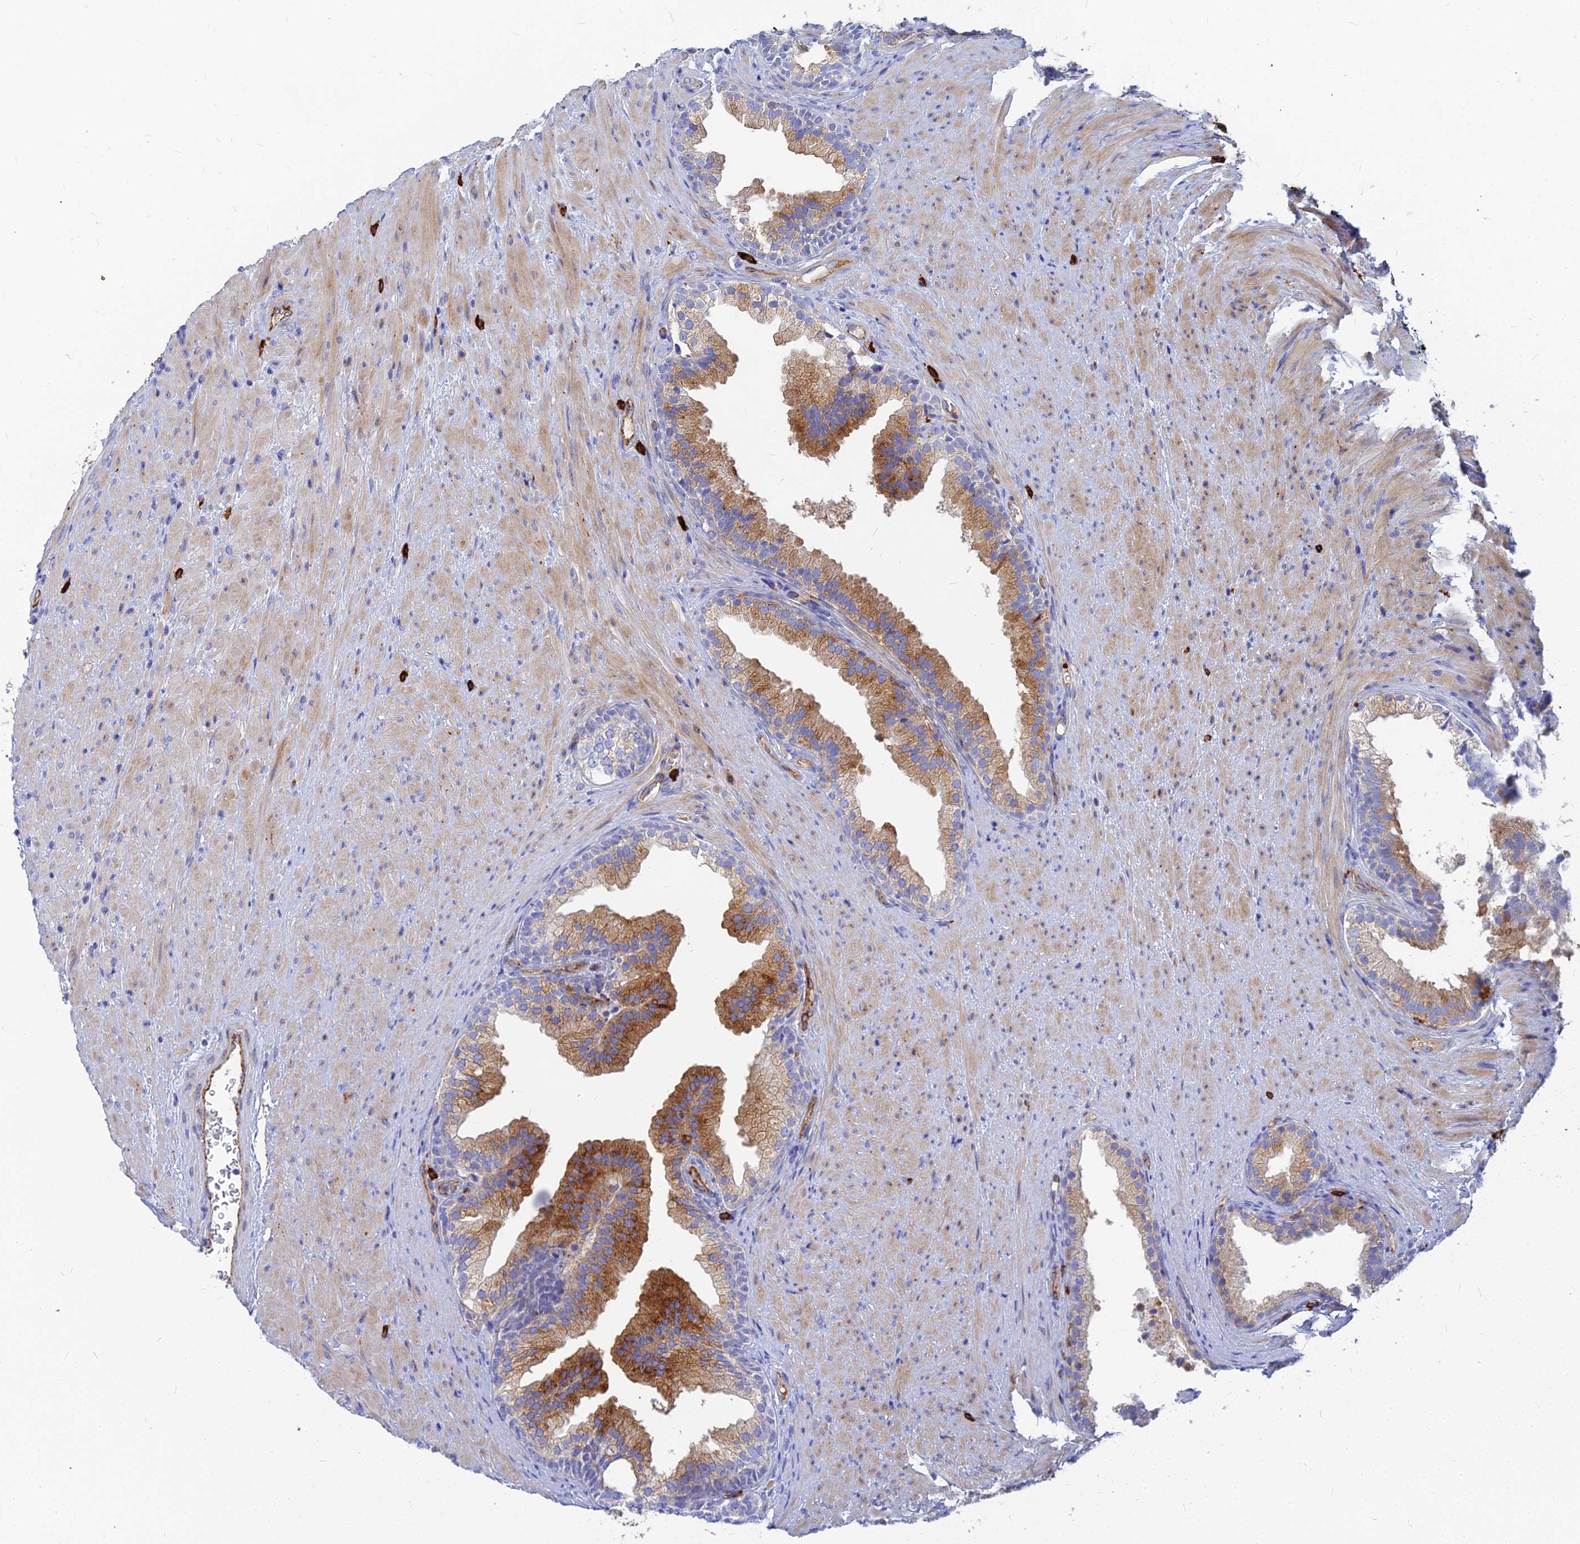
{"staining": {"intensity": "strong", "quantity": "25%-75%", "location": "cytoplasmic/membranous"}, "tissue": "prostate", "cell_type": "Glandular cells", "image_type": "normal", "snomed": [{"axis": "morphology", "description": "Normal tissue, NOS"}, {"axis": "topography", "description": "Prostate"}], "caption": "IHC photomicrograph of benign prostate: human prostate stained using IHC exhibits high levels of strong protein expression localized specifically in the cytoplasmic/membranous of glandular cells, appearing as a cytoplasmic/membranous brown color.", "gene": "VAT1", "patient": {"sex": "male", "age": 76}}